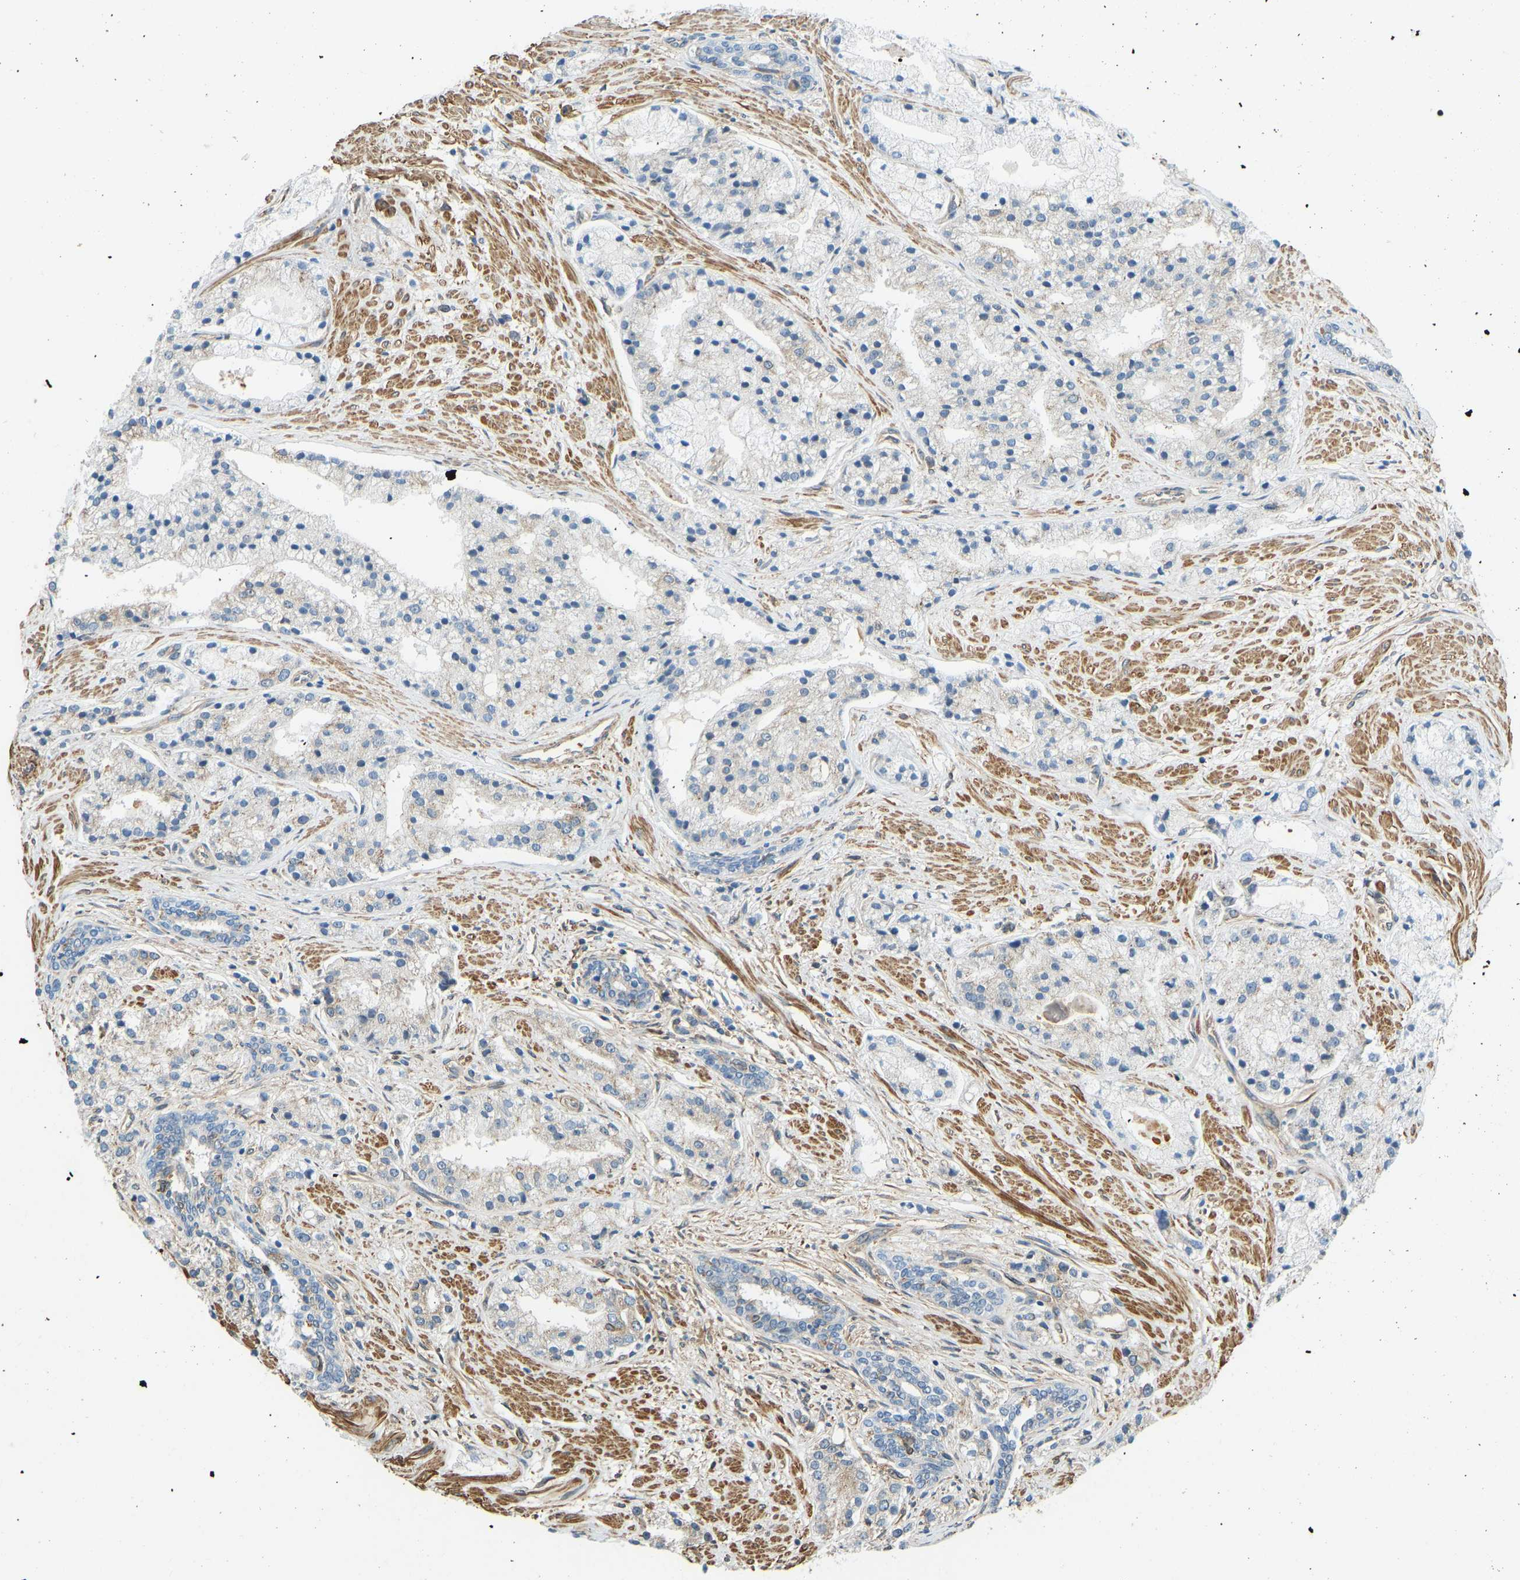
{"staining": {"intensity": "negative", "quantity": "none", "location": "none"}, "tissue": "prostate cancer", "cell_type": "Tumor cells", "image_type": "cancer", "snomed": [{"axis": "morphology", "description": "Adenocarcinoma, High grade"}, {"axis": "topography", "description": "Prostate"}], "caption": "This is a micrograph of immunohistochemistry (IHC) staining of prostate cancer (high-grade adenocarcinoma), which shows no staining in tumor cells.", "gene": "OS9", "patient": {"sex": "male", "age": 50}}